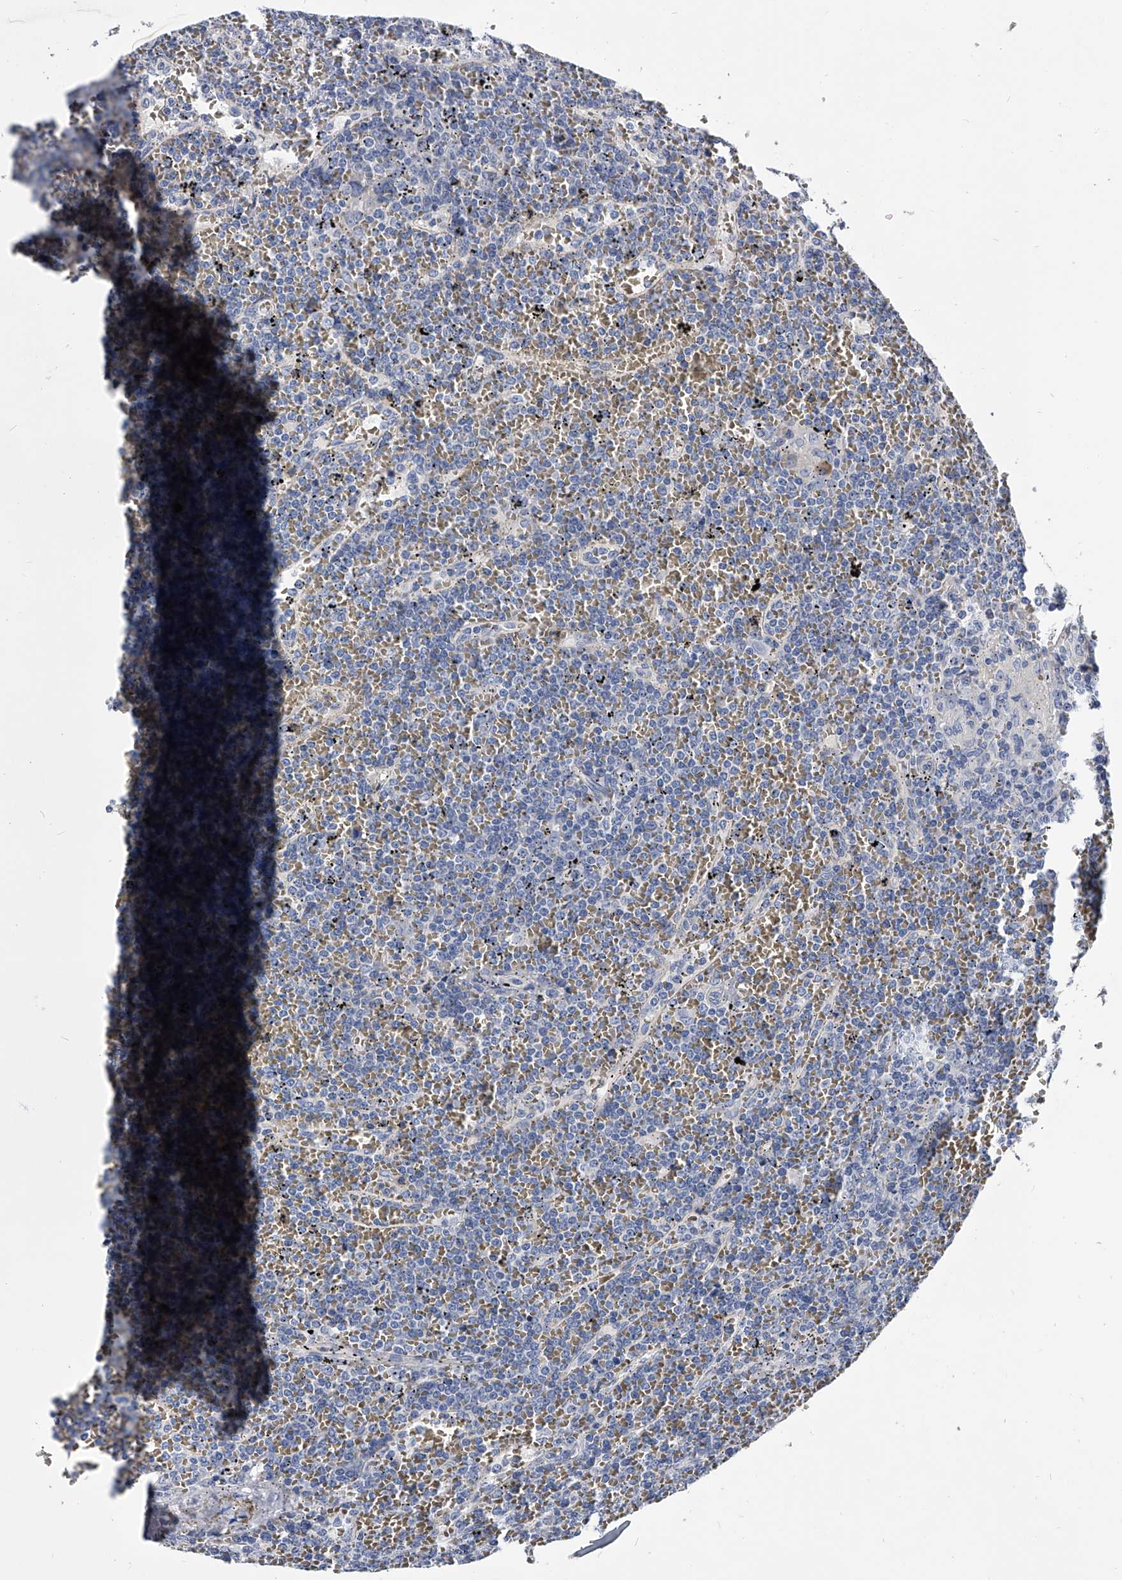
{"staining": {"intensity": "negative", "quantity": "none", "location": "none"}, "tissue": "lymphoma", "cell_type": "Tumor cells", "image_type": "cancer", "snomed": [{"axis": "morphology", "description": "Malignant lymphoma, non-Hodgkin's type, Low grade"}, {"axis": "topography", "description": "Spleen"}], "caption": "An immunohistochemistry (IHC) histopathology image of low-grade malignant lymphoma, non-Hodgkin's type is shown. There is no staining in tumor cells of low-grade malignant lymphoma, non-Hodgkin's type.", "gene": "EFCAB7", "patient": {"sex": "female", "age": 19}}